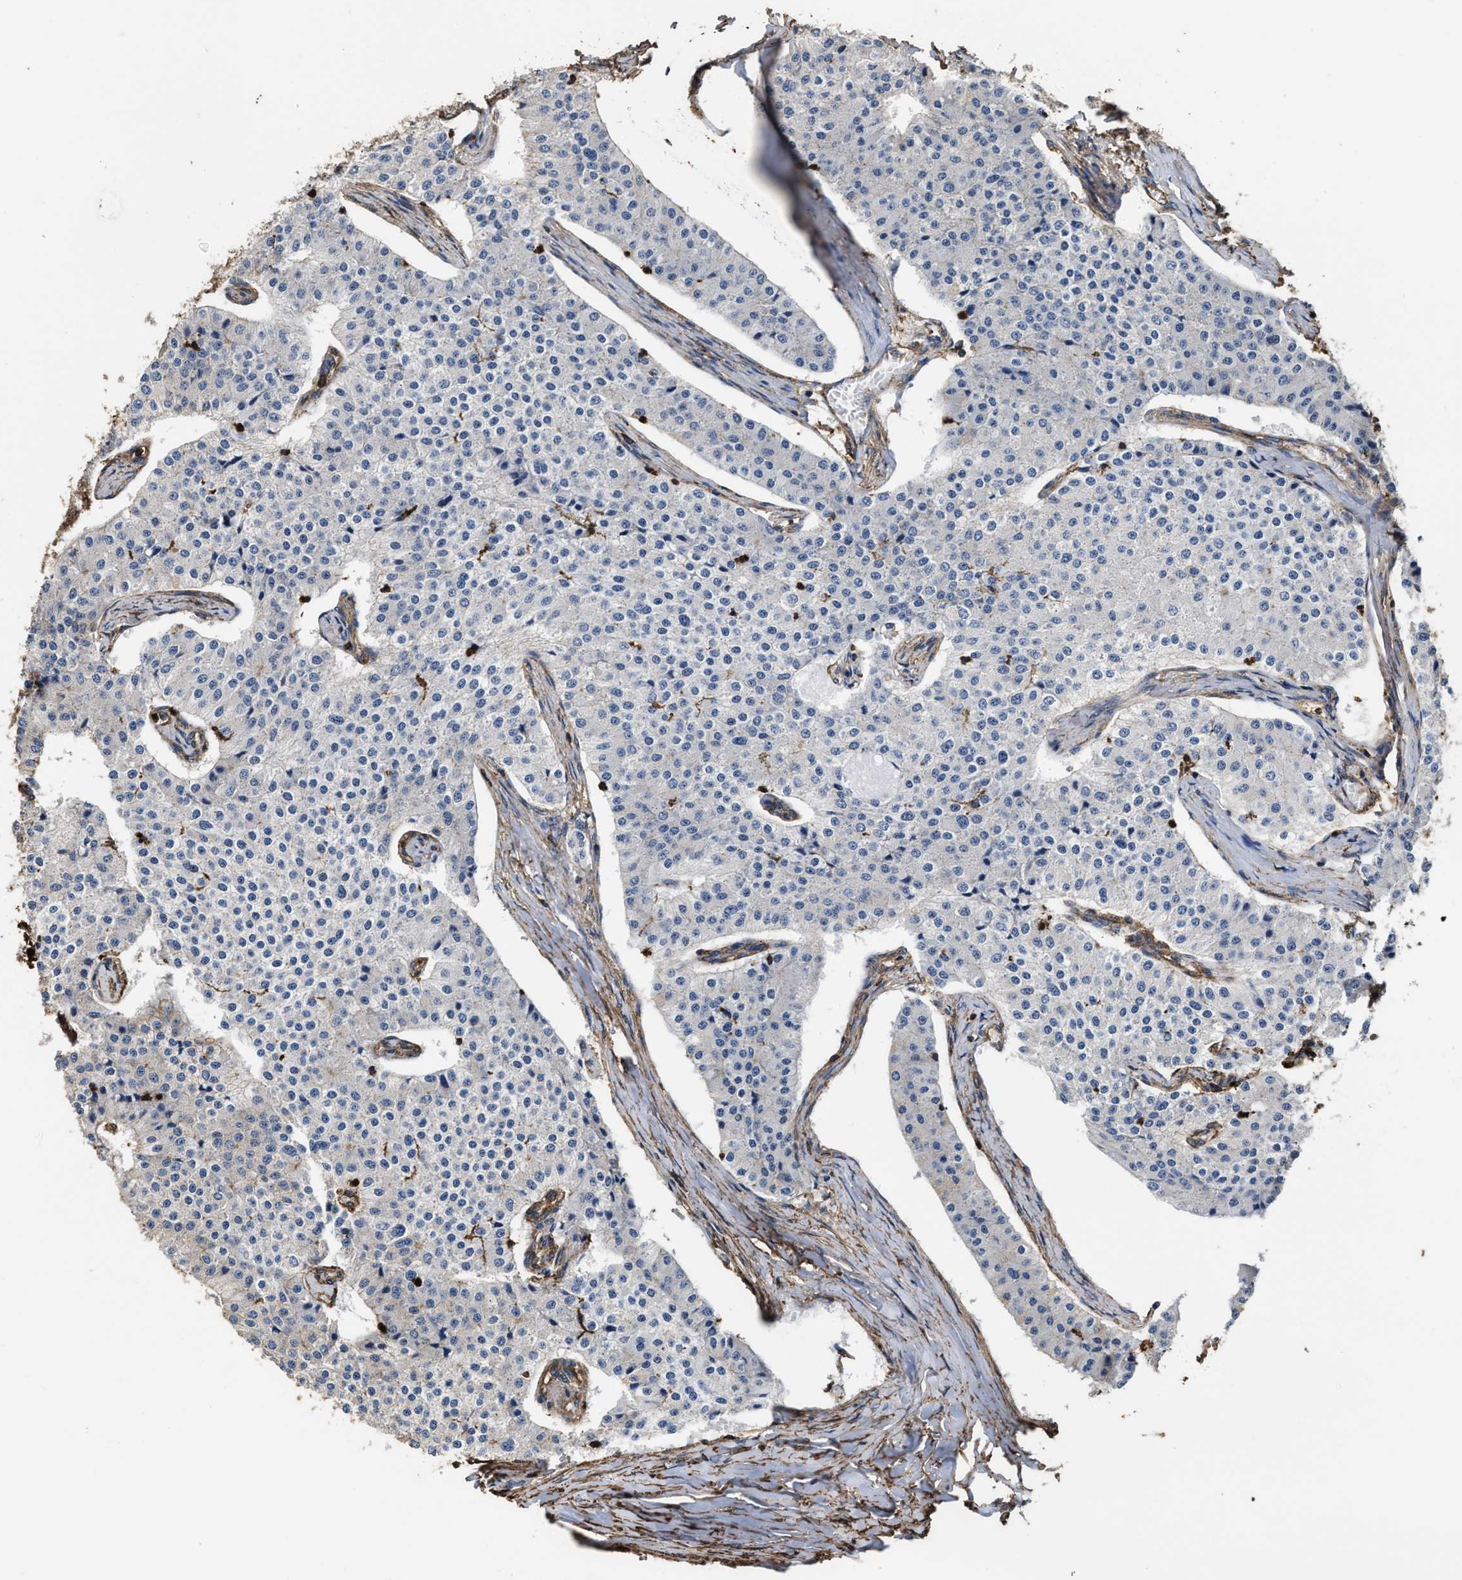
{"staining": {"intensity": "negative", "quantity": "none", "location": "none"}, "tissue": "carcinoid", "cell_type": "Tumor cells", "image_type": "cancer", "snomed": [{"axis": "morphology", "description": "Carcinoid, malignant, NOS"}, {"axis": "topography", "description": "Colon"}], "caption": "A high-resolution micrograph shows immunohistochemistry (IHC) staining of malignant carcinoid, which displays no significant positivity in tumor cells.", "gene": "KBTBD2", "patient": {"sex": "female", "age": 52}}